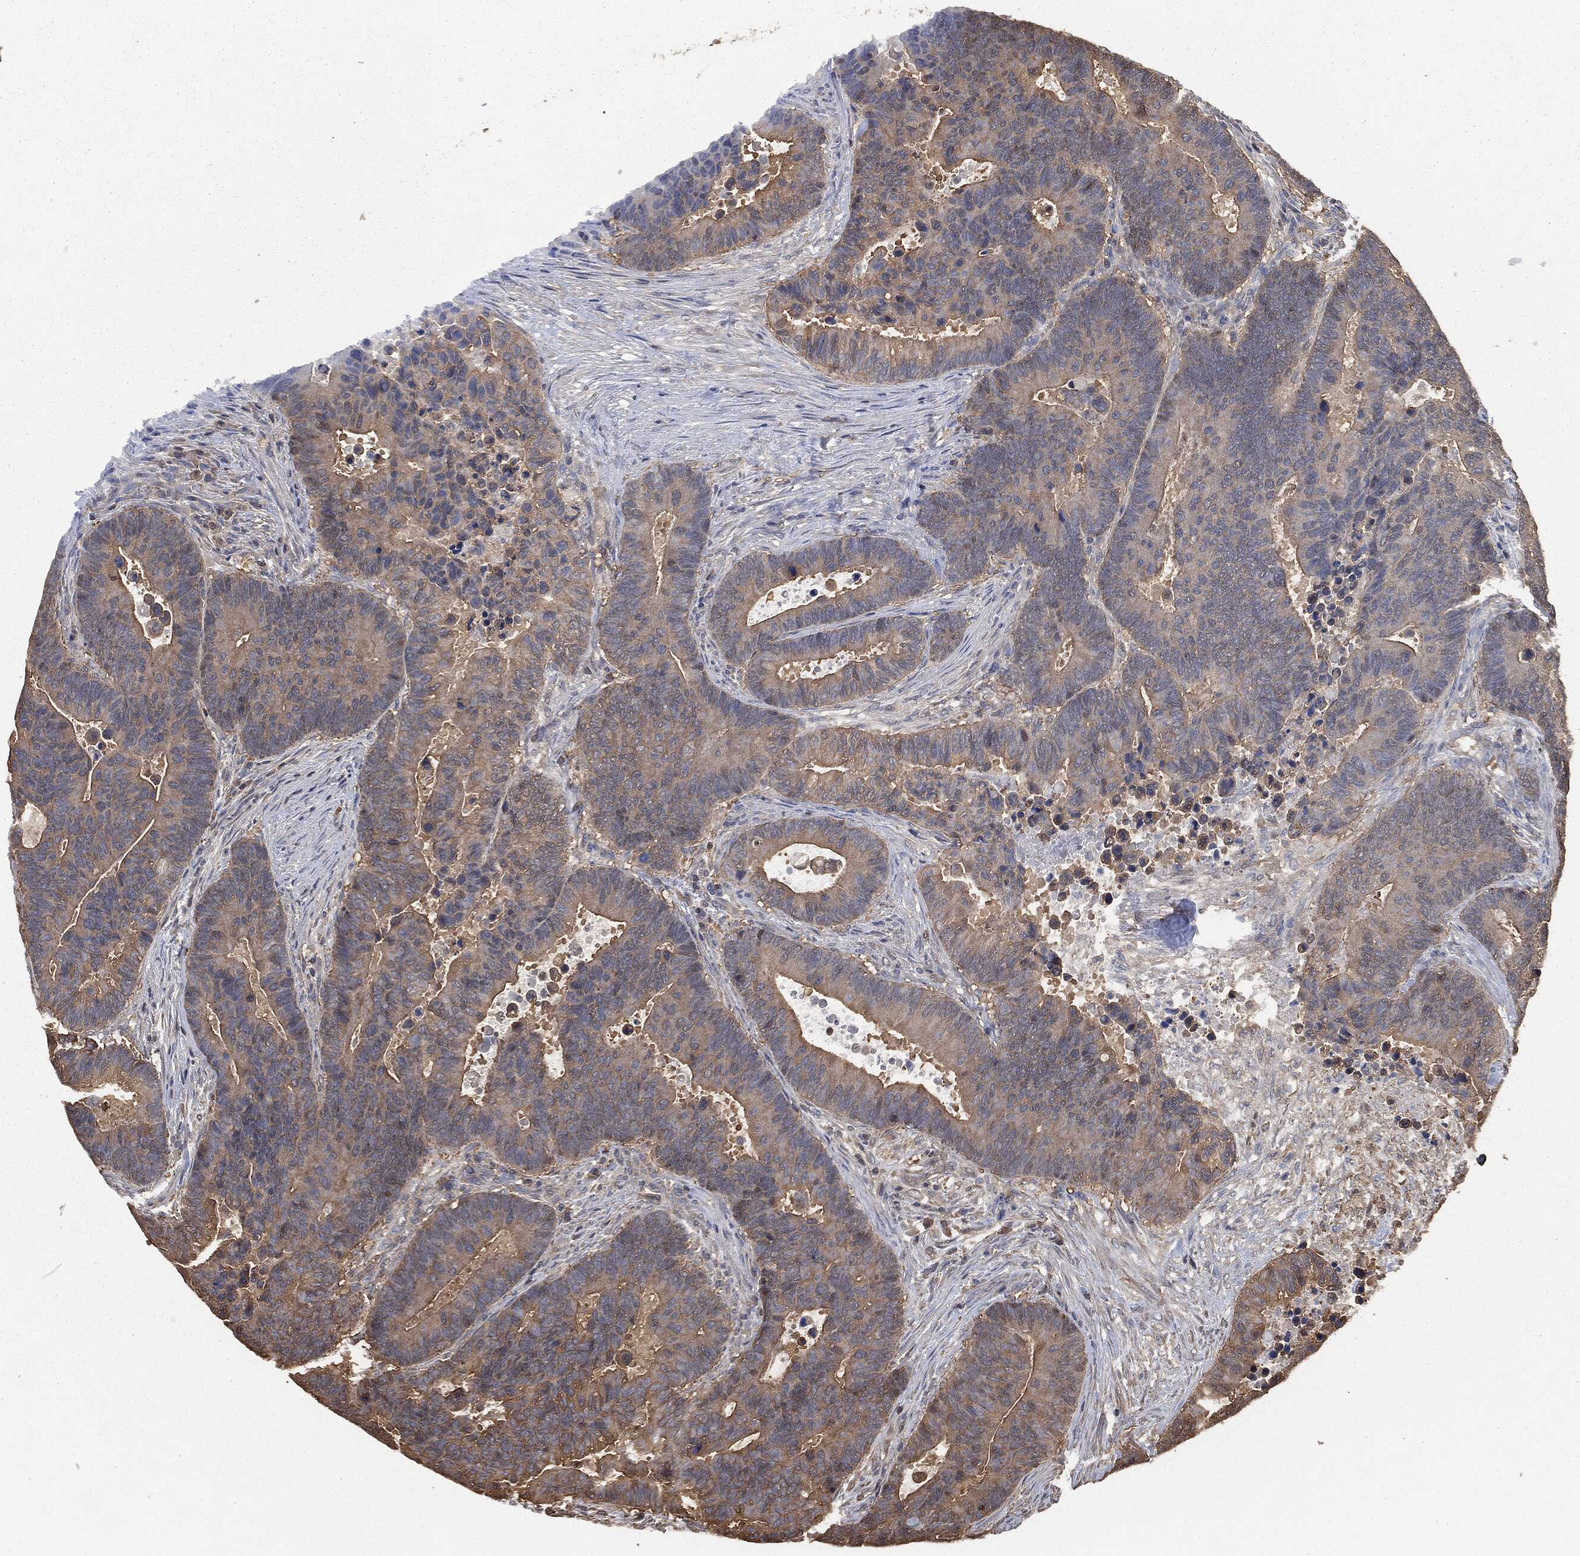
{"staining": {"intensity": "weak", "quantity": "25%-75%", "location": "cytoplasmic/membranous"}, "tissue": "colorectal cancer", "cell_type": "Tumor cells", "image_type": "cancer", "snomed": [{"axis": "morphology", "description": "Adenocarcinoma, NOS"}, {"axis": "topography", "description": "Colon"}], "caption": "The image demonstrates immunohistochemical staining of colorectal cancer (adenocarcinoma). There is weak cytoplasmic/membranous positivity is present in approximately 25%-75% of tumor cells. Nuclei are stained in blue.", "gene": "PRDX4", "patient": {"sex": "male", "age": 75}}